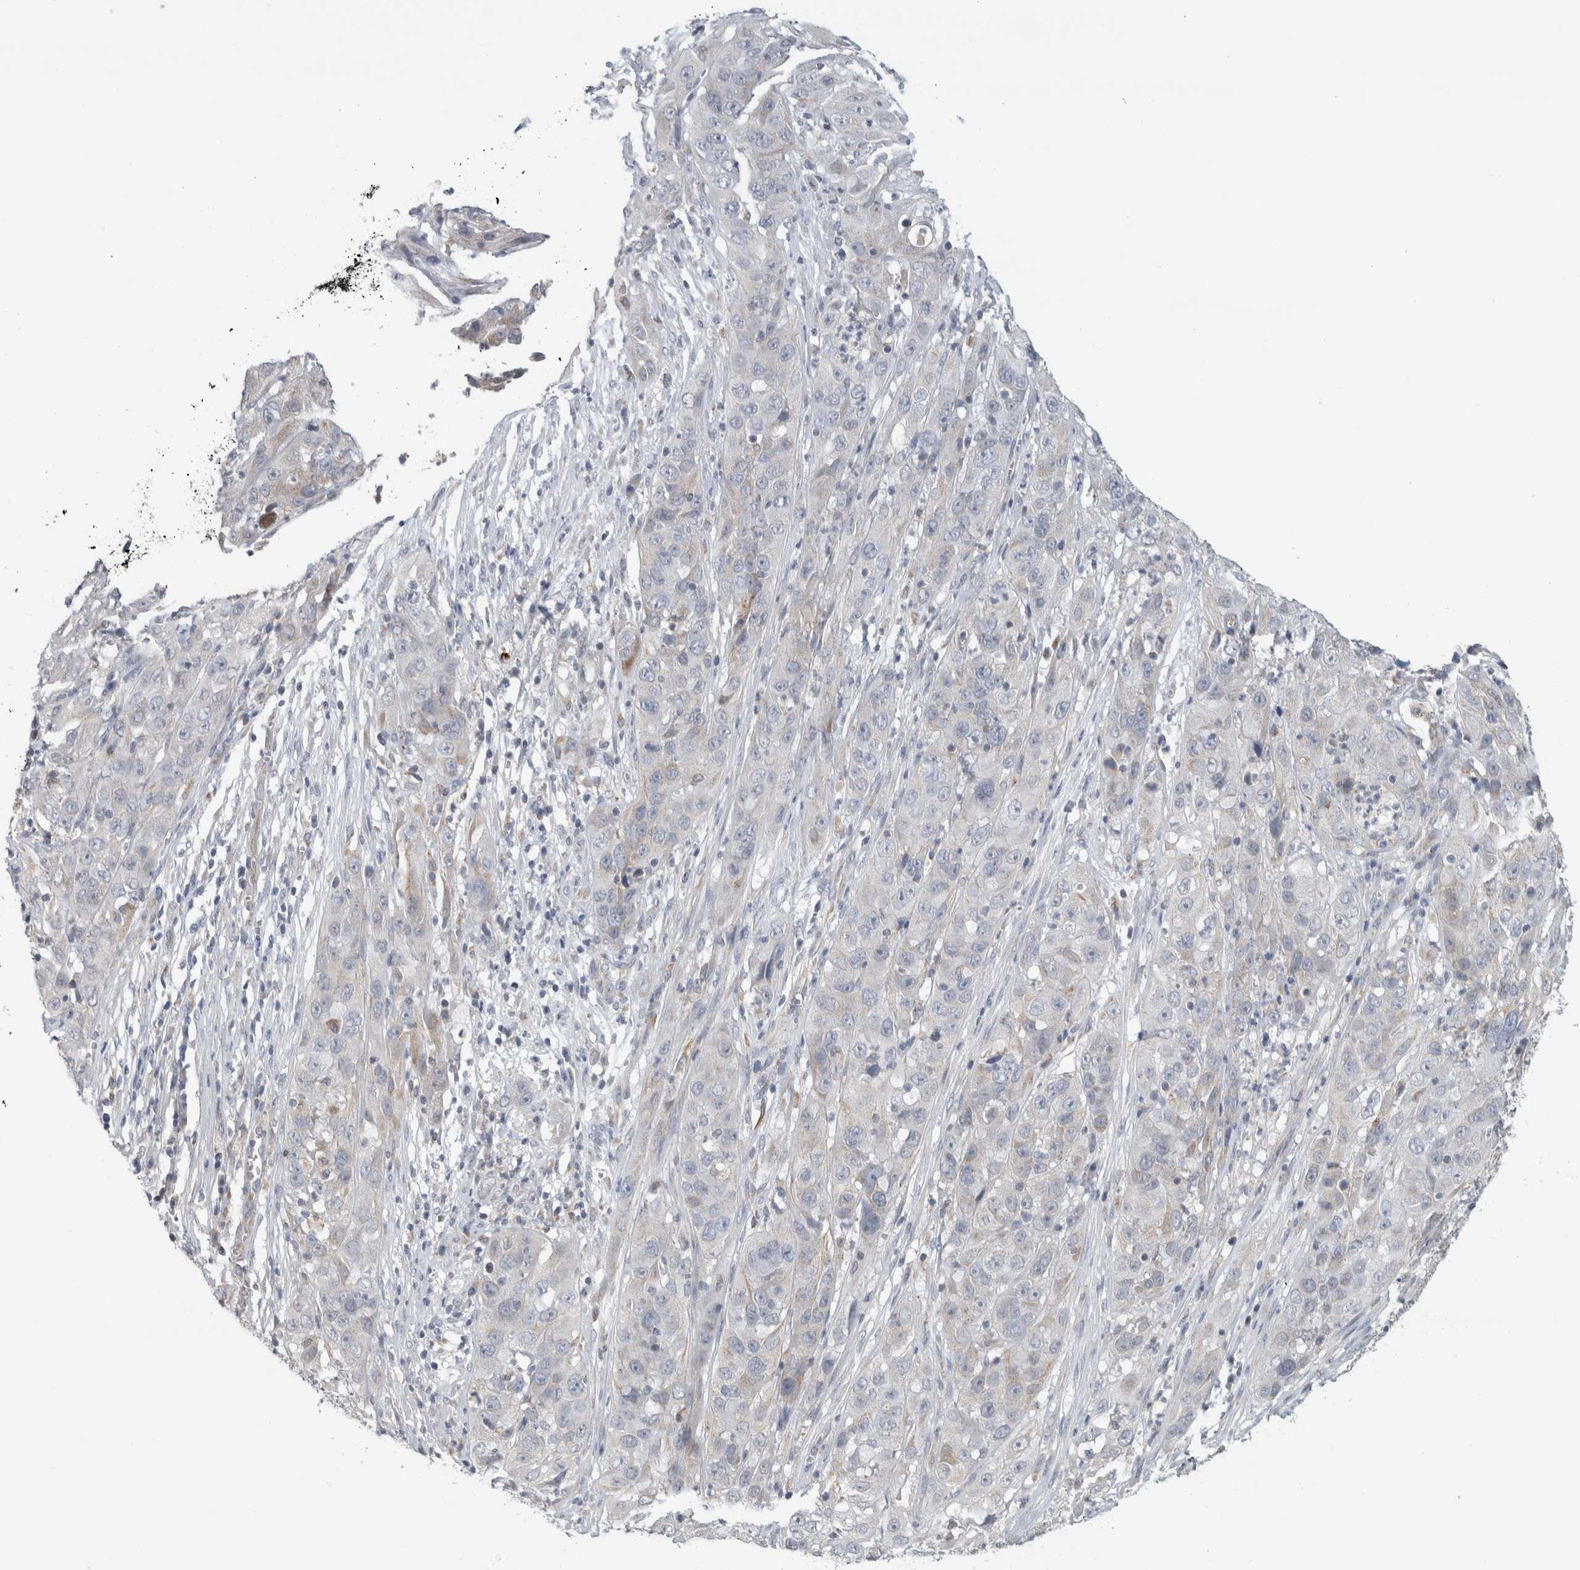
{"staining": {"intensity": "negative", "quantity": "none", "location": "none"}, "tissue": "cervical cancer", "cell_type": "Tumor cells", "image_type": "cancer", "snomed": [{"axis": "morphology", "description": "Squamous cell carcinoma, NOS"}, {"axis": "topography", "description": "Cervix"}], "caption": "This is a photomicrograph of immunohistochemistry staining of squamous cell carcinoma (cervical), which shows no staining in tumor cells.", "gene": "RAB18", "patient": {"sex": "female", "age": 32}}